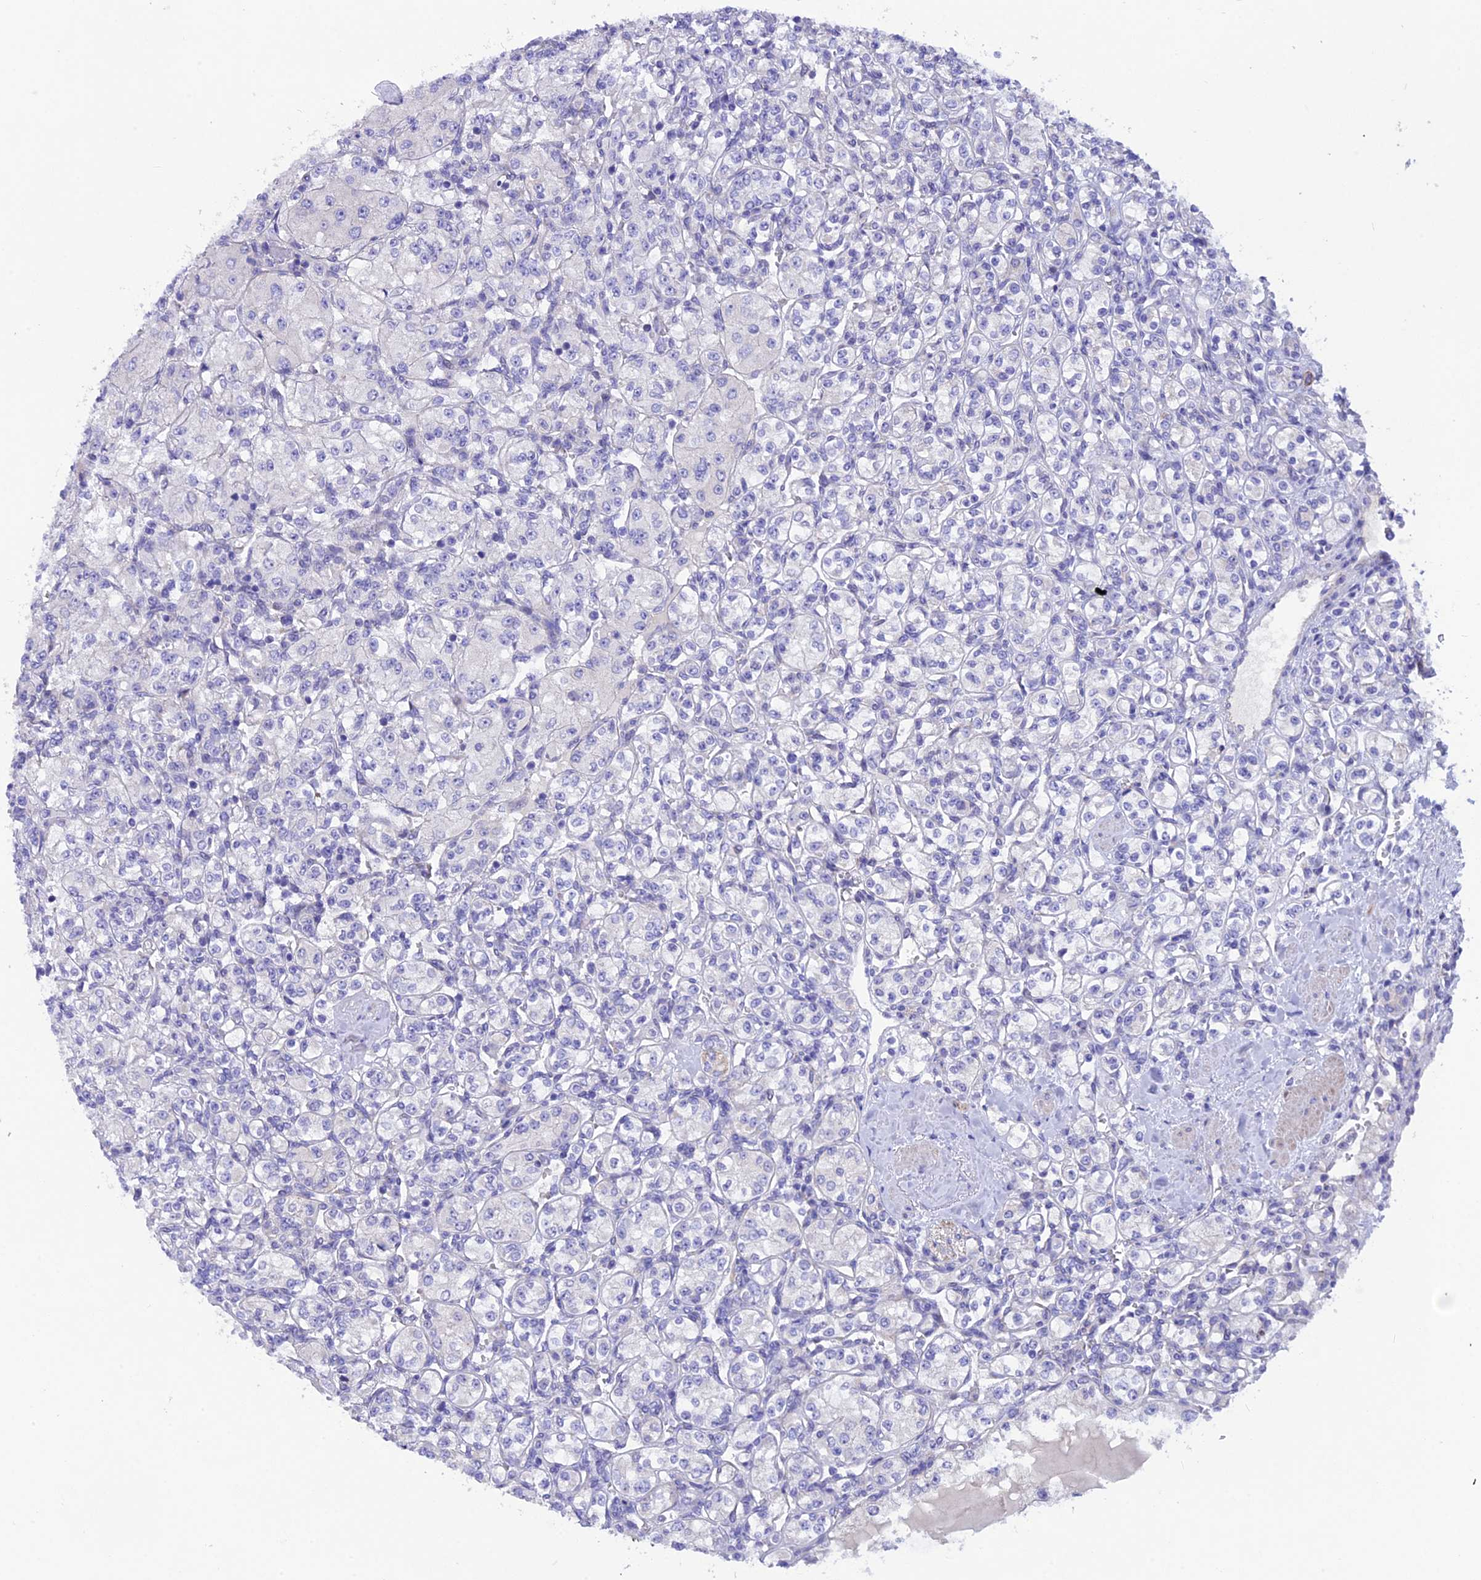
{"staining": {"intensity": "negative", "quantity": "none", "location": "none"}, "tissue": "renal cancer", "cell_type": "Tumor cells", "image_type": "cancer", "snomed": [{"axis": "morphology", "description": "Adenocarcinoma, NOS"}, {"axis": "topography", "description": "Kidney"}], "caption": "Tumor cells are negative for brown protein staining in adenocarcinoma (renal).", "gene": "TMEM138", "patient": {"sex": "male", "age": 77}}